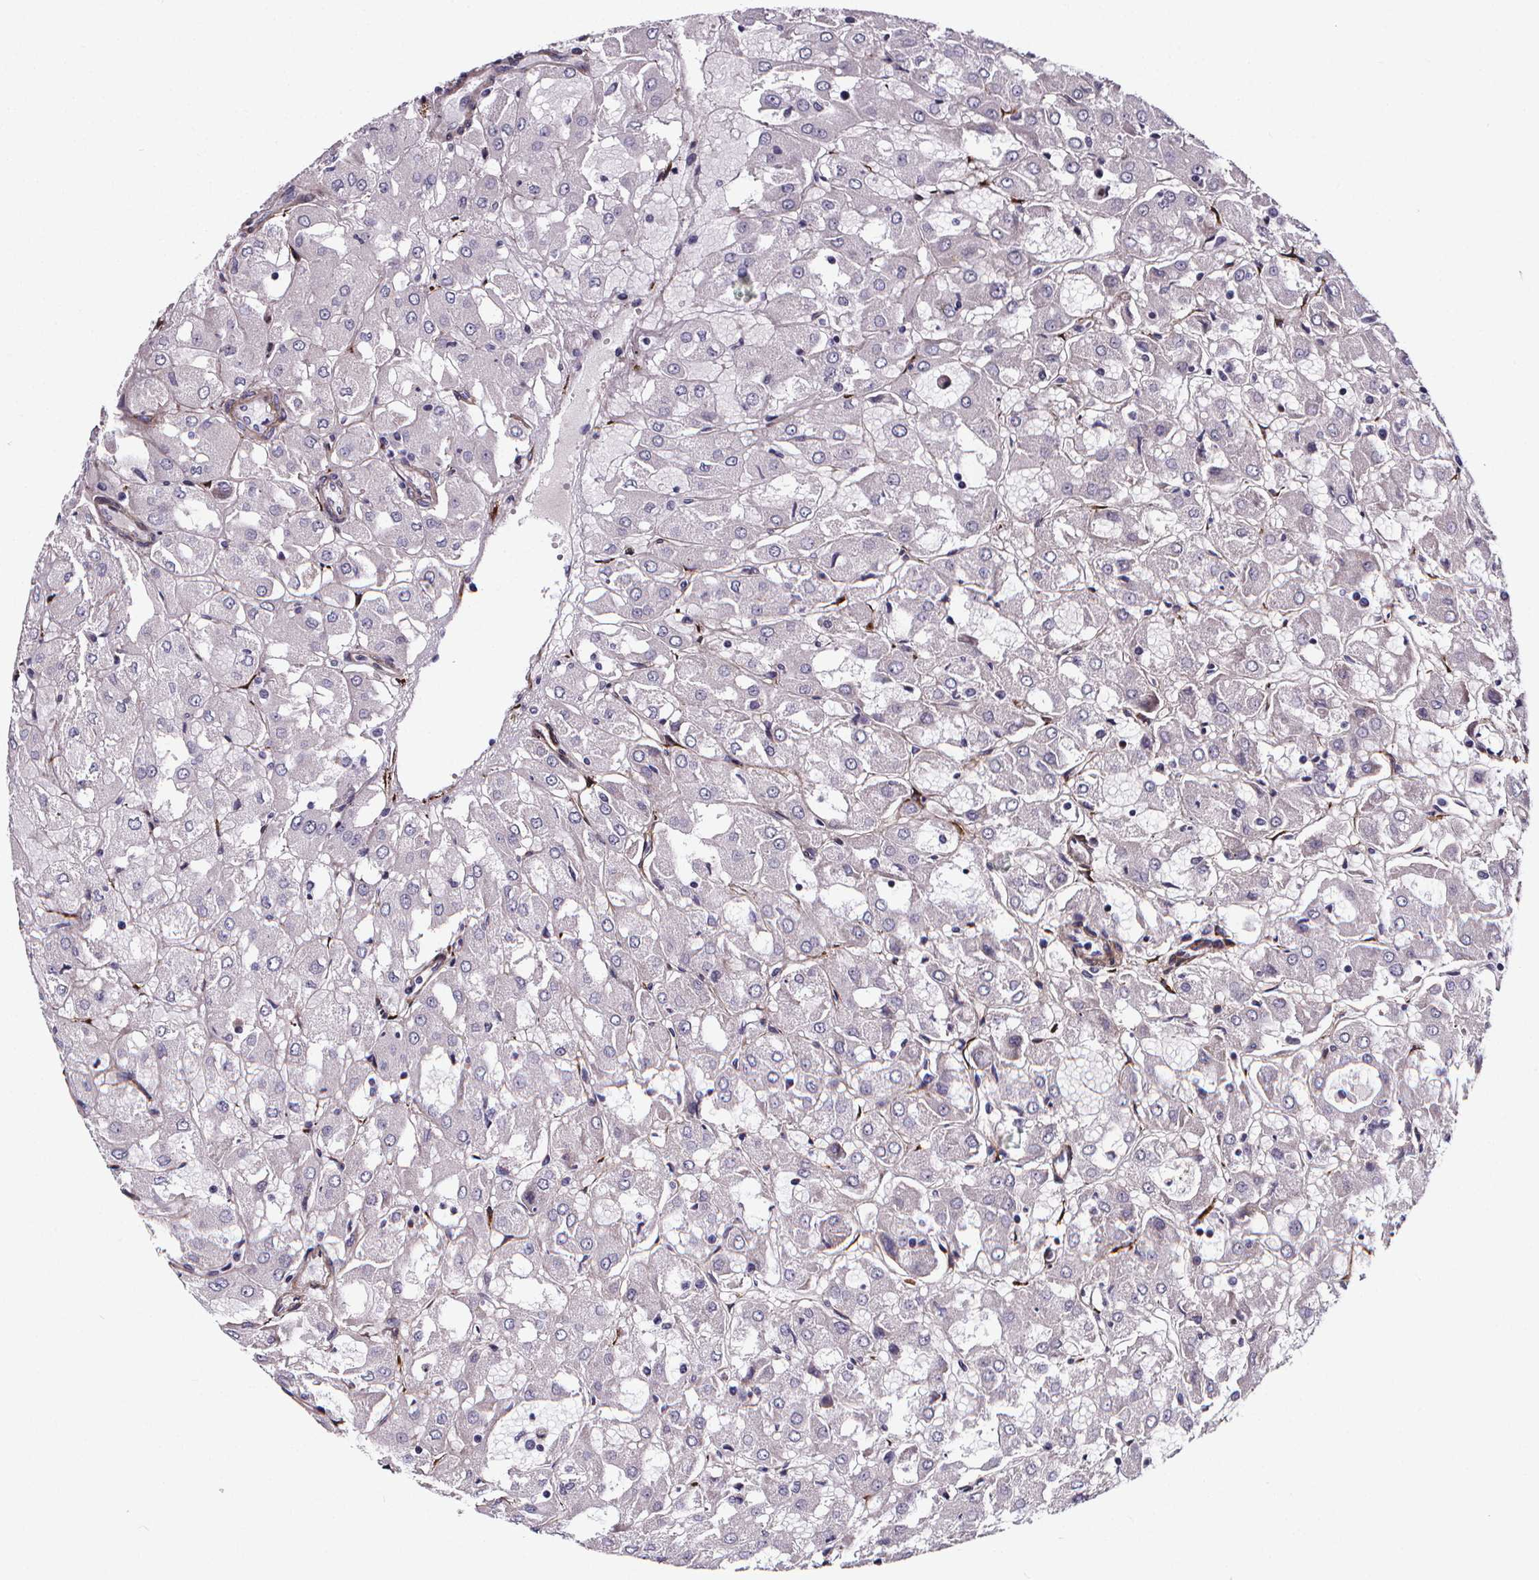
{"staining": {"intensity": "negative", "quantity": "none", "location": "none"}, "tissue": "renal cancer", "cell_type": "Tumor cells", "image_type": "cancer", "snomed": [{"axis": "morphology", "description": "Adenocarcinoma, NOS"}, {"axis": "topography", "description": "Kidney"}], "caption": "A histopathology image of human renal adenocarcinoma is negative for staining in tumor cells.", "gene": "AEBP1", "patient": {"sex": "male", "age": 72}}